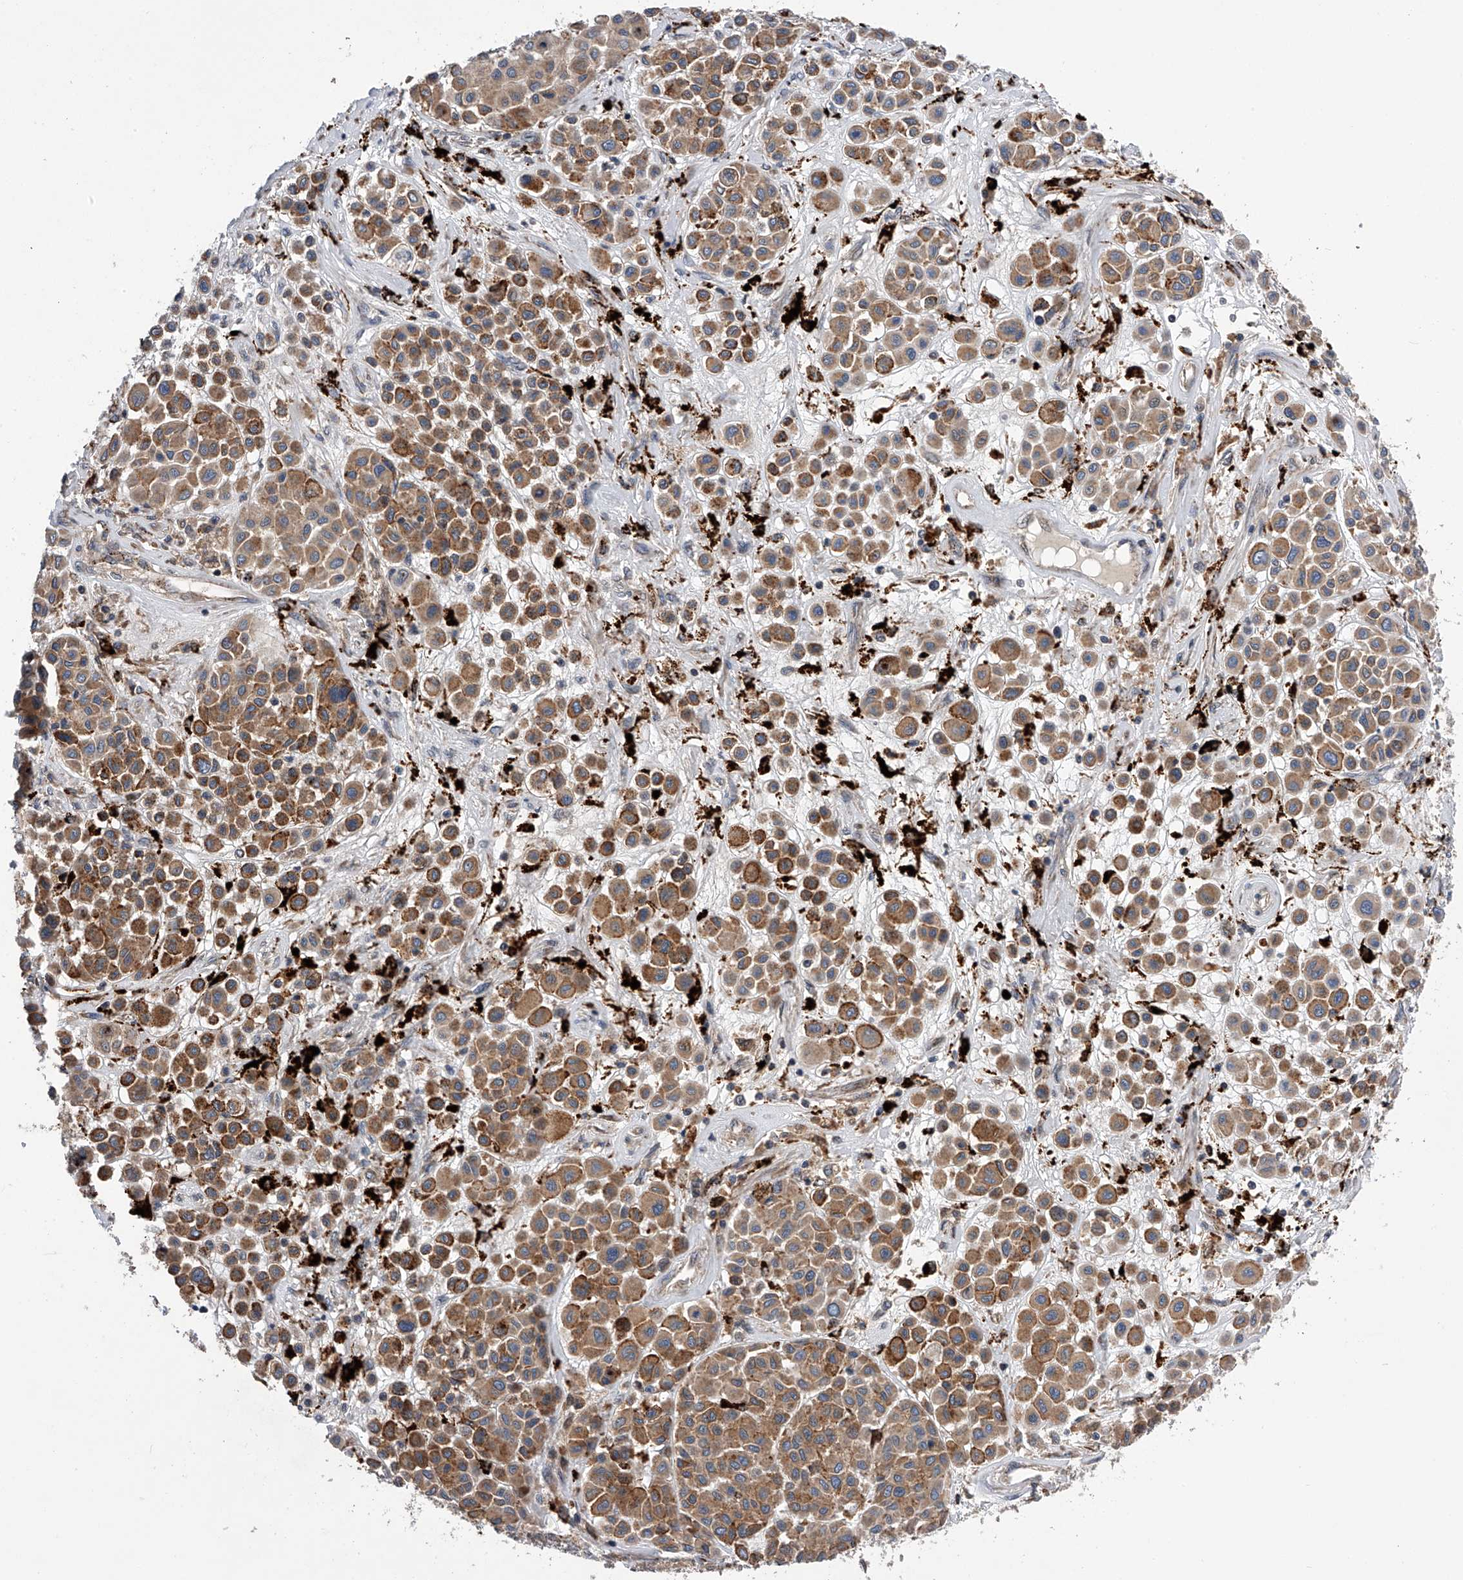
{"staining": {"intensity": "moderate", "quantity": ">75%", "location": "cytoplasmic/membranous"}, "tissue": "melanoma", "cell_type": "Tumor cells", "image_type": "cancer", "snomed": [{"axis": "morphology", "description": "Malignant melanoma, Metastatic site"}, {"axis": "topography", "description": "Soft tissue"}], "caption": "Protein expression analysis of malignant melanoma (metastatic site) displays moderate cytoplasmic/membranous staining in approximately >75% of tumor cells.", "gene": "SPOCK1", "patient": {"sex": "male", "age": 41}}